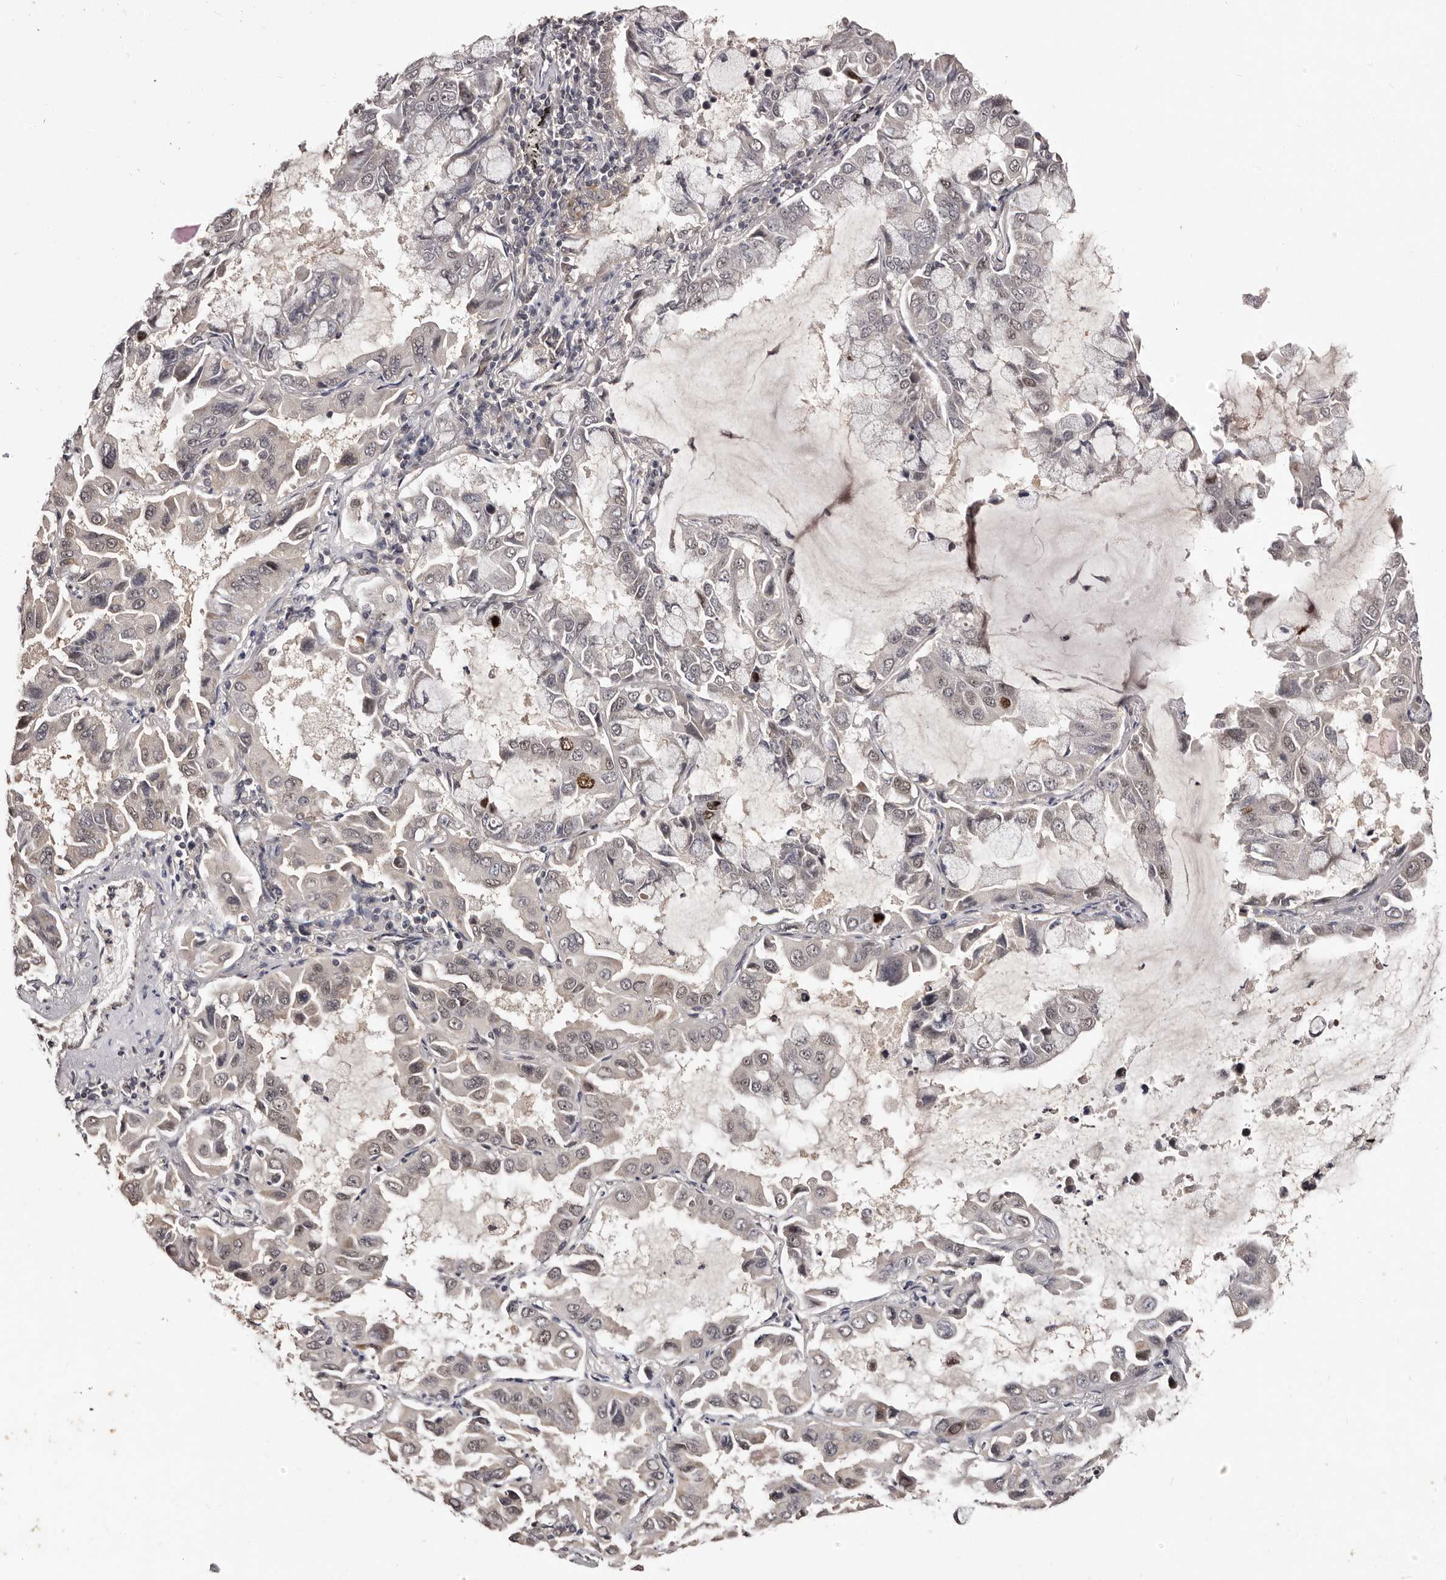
{"staining": {"intensity": "moderate", "quantity": "<25%", "location": "nuclear"}, "tissue": "lung cancer", "cell_type": "Tumor cells", "image_type": "cancer", "snomed": [{"axis": "morphology", "description": "Adenocarcinoma, NOS"}, {"axis": "topography", "description": "Lung"}], "caption": "Lung cancer (adenocarcinoma) stained for a protein demonstrates moderate nuclear positivity in tumor cells.", "gene": "TBC1D22B", "patient": {"sex": "male", "age": 64}}